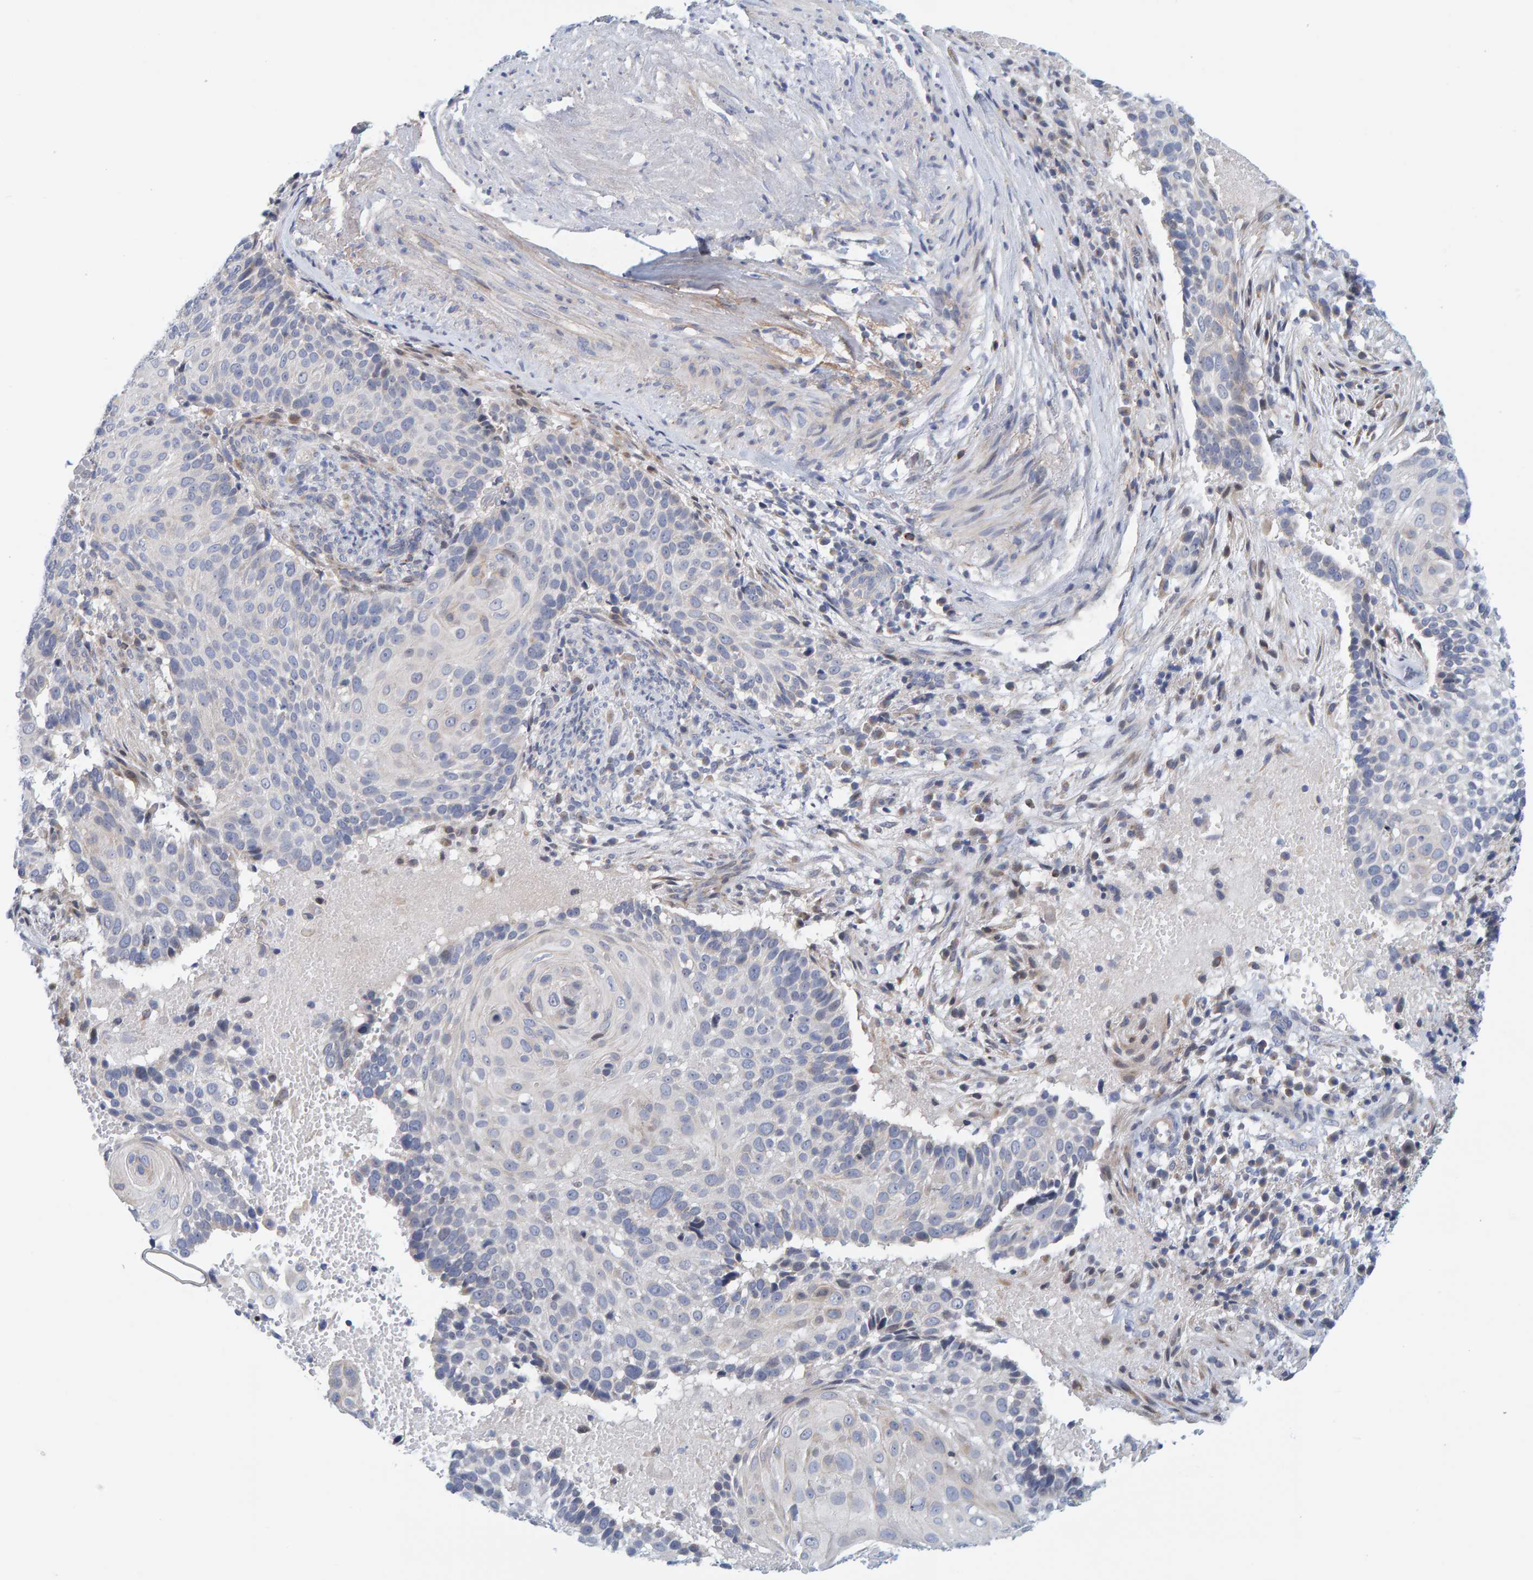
{"staining": {"intensity": "negative", "quantity": "none", "location": "none"}, "tissue": "cervical cancer", "cell_type": "Tumor cells", "image_type": "cancer", "snomed": [{"axis": "morphology", "description": "Squamous cell carcinoma, NOS"}, {"axis": "topography", "description": "Cervix"}], "caption": "Immunohistochemistry image of neoplastic tissue: squamous cell carcinoma (cervical) stained with DAB exhibits no significant protein expression in tumor cells. The staining was performed using DAB (3,3'-diaminobenzidine) to visualize the protein expression in brown, while the nuclei were stained in blue with hematoxylin (Magnification: 20x).", "gene": "ZC3H3", "patient": {"sex": "female", "age": 74}}